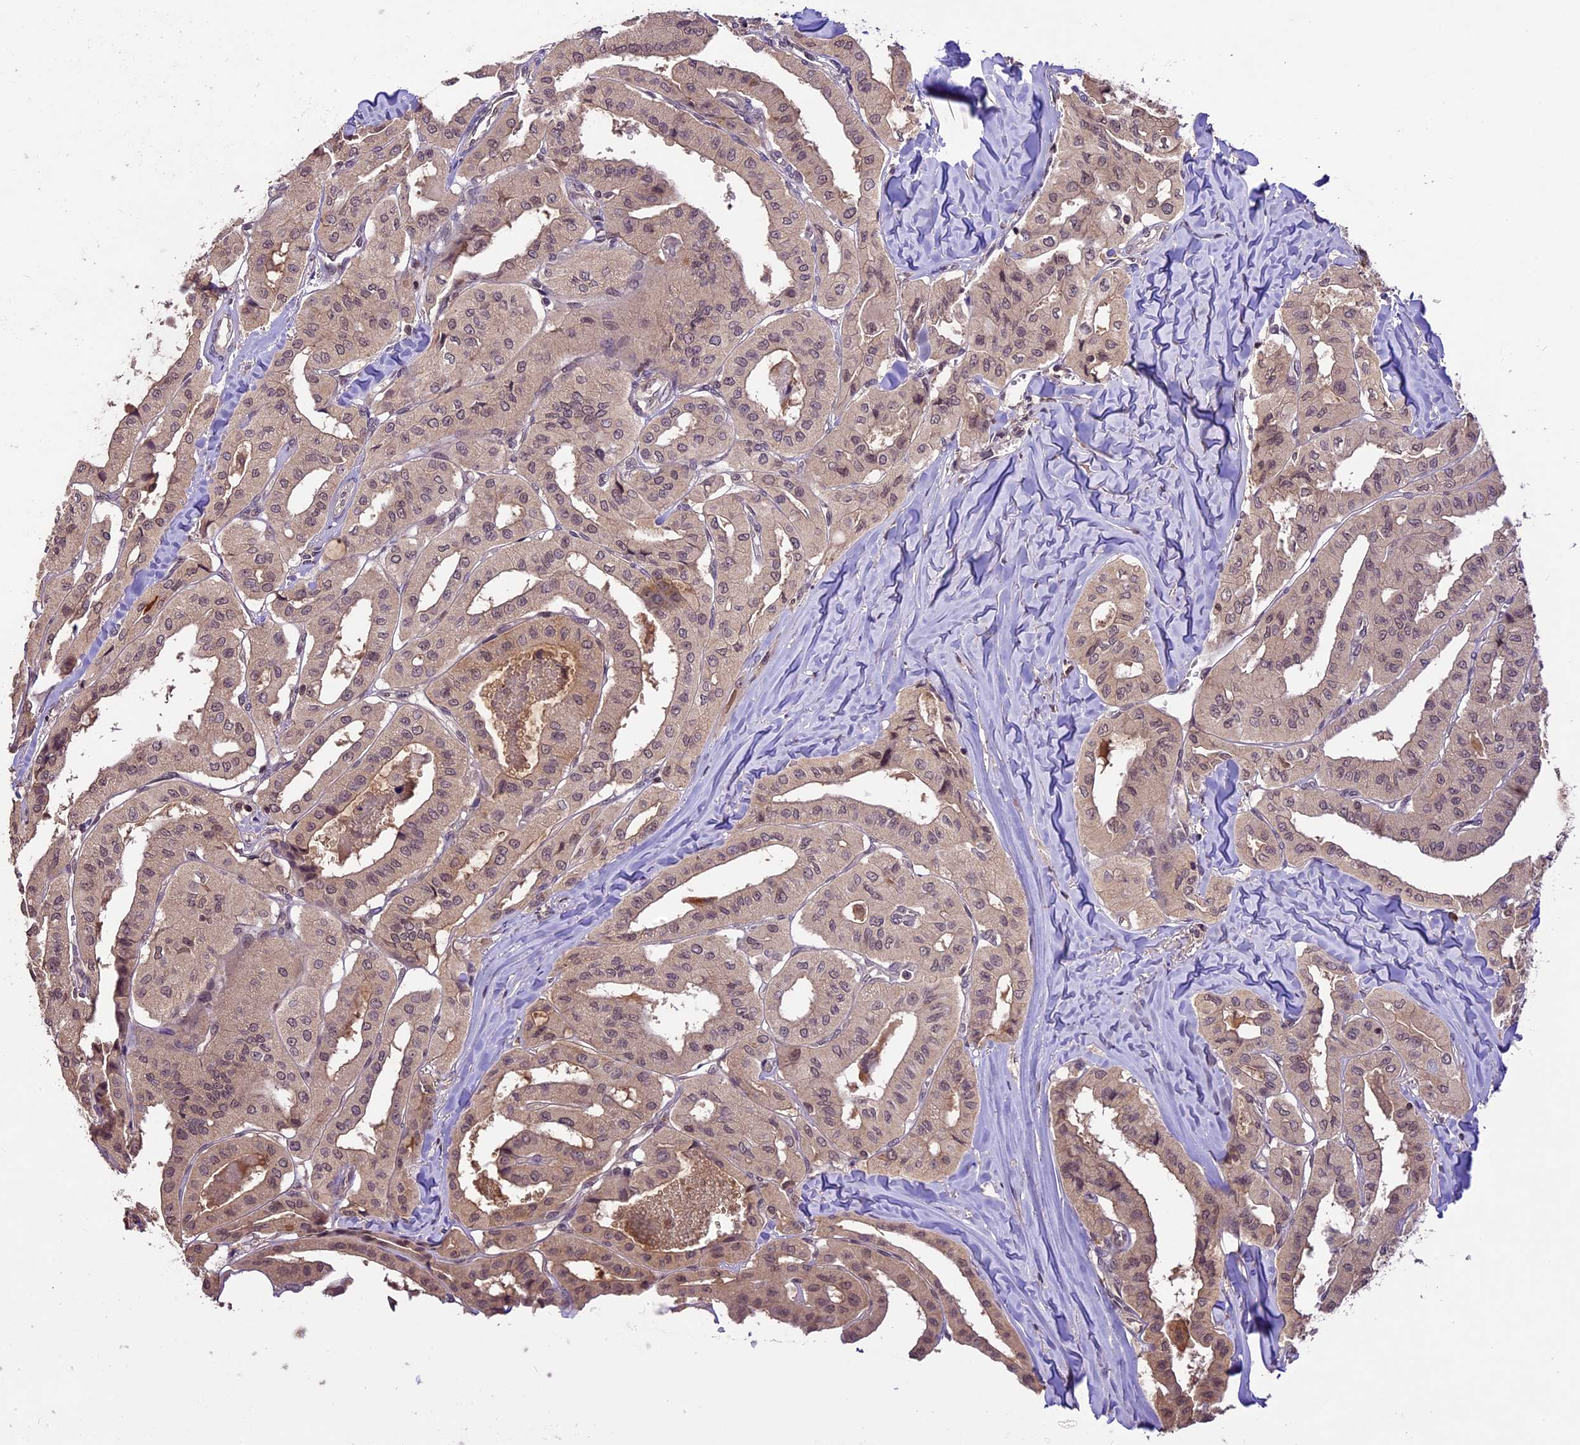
{"staining": {"intensity": "weak", "quantity": "25%-75%", "location": "cytoplasmic/membranous,nuclear"}, "tissue": "thyroid cancer", "cell_type": "Tumor cells", "image_type": "cancer", "snomed": [{"axis": "morphology", "description": "Papillary adenocarcinoma, NOS"}, {"axis": "topography", "description": "Thyroid gland"}], "caption": "Human thyroid cancer stained with a protein marker exhibits weak staining in tumor cells.", "gene": "ATP10A", "patient": {"sex": "female", "age": 59}}